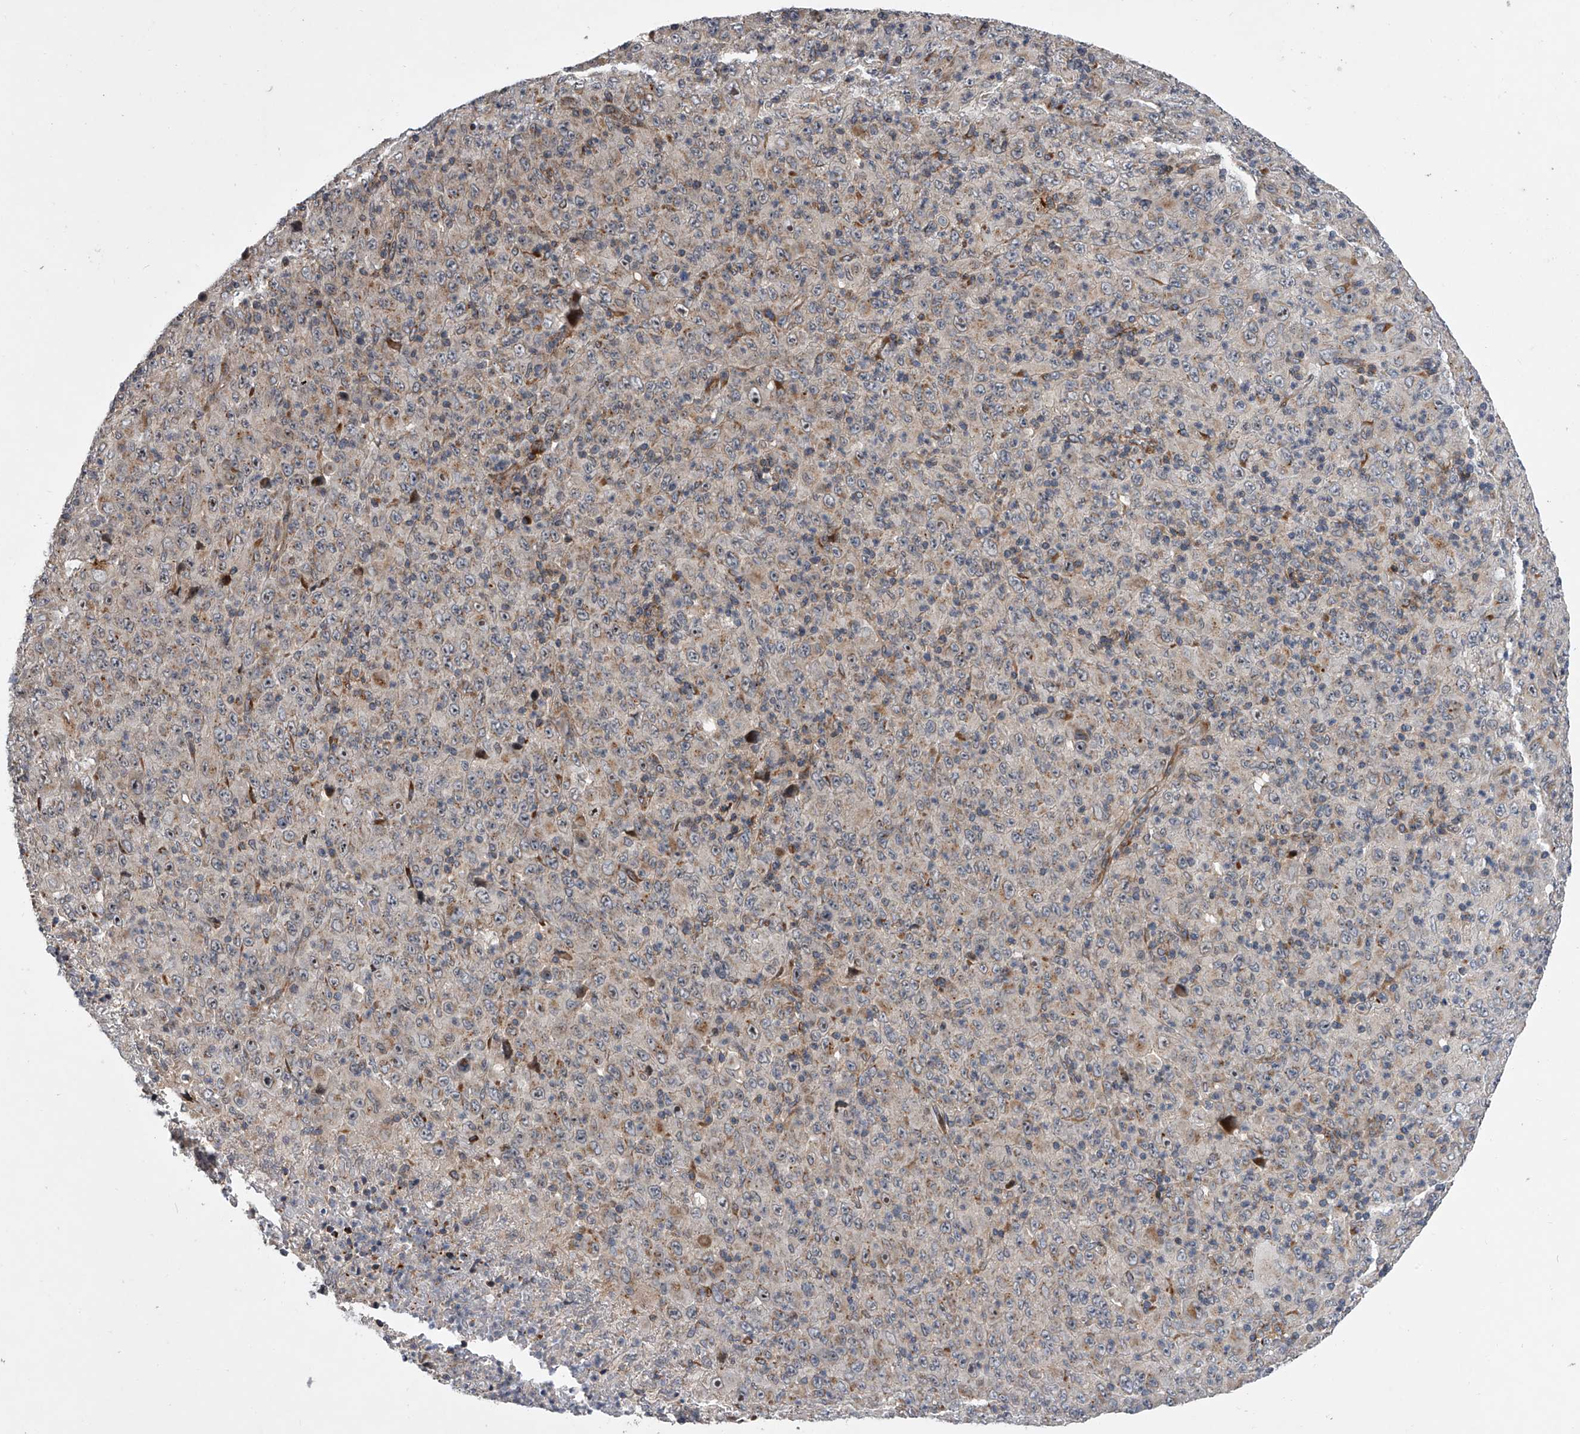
{"staining": {"intensity": "weak", "quantity": "25%-75%", "location": "cytoplasmic/membranous,nuclear"}, "tissue": "melanoma", "cell_type": "Tumor cells", "image_type": "cancer", "snomed": [{"axis": "morphology", "description": "Malignant melanoma, Metastatic site"}, {"axis": "topography", "description": "Skin"}], "caption": "A brown stain labels weak cytoplasmic/membranous and nuclear staining of a protein in human malignant melanoma (metastatic site) tumor cells.", "gene": "DLGAP2", "patient": {"sex": "female", "age": 56}}